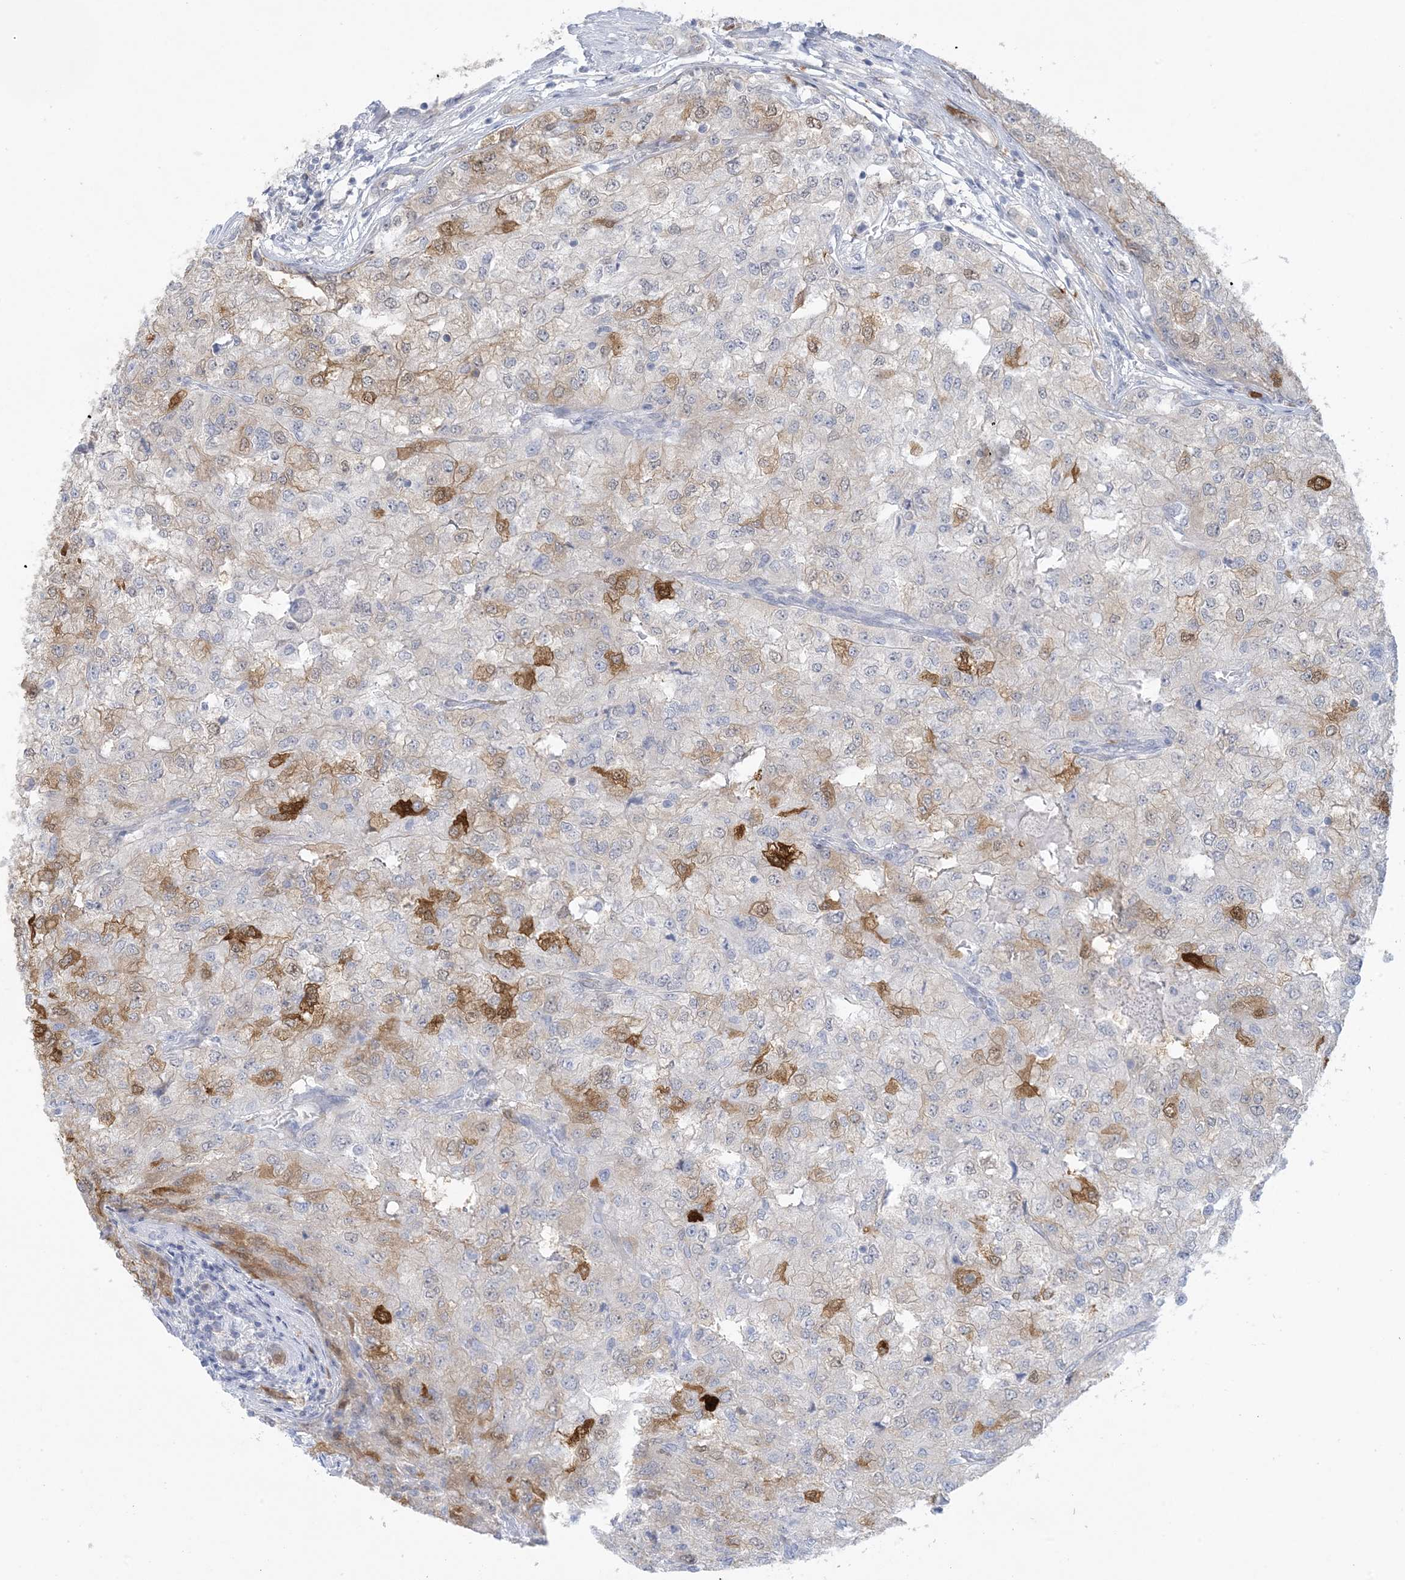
{"staining": {"intensity": "moderate", "quantity": "<25%", "location": "cytoplasmic/membranous"}, "tissue": "renal cancer", "cell_type": "Tumor cells", "image_type": "cancer", "snomed": [{"axis": "morphology", "description": "Adenocarcinoma, NOS"}, {"axis": "topography", "description": "Kidney"}], "caption": "Approximately <25% of tumor cells in renal adenocarcinoma exhibit moderate cytoplasmic/membranous protein positivity as visualized by brown immunohistochemical staining.", "gene": "HMGCS1", "patient": {"sex": "female", "age": 54}}